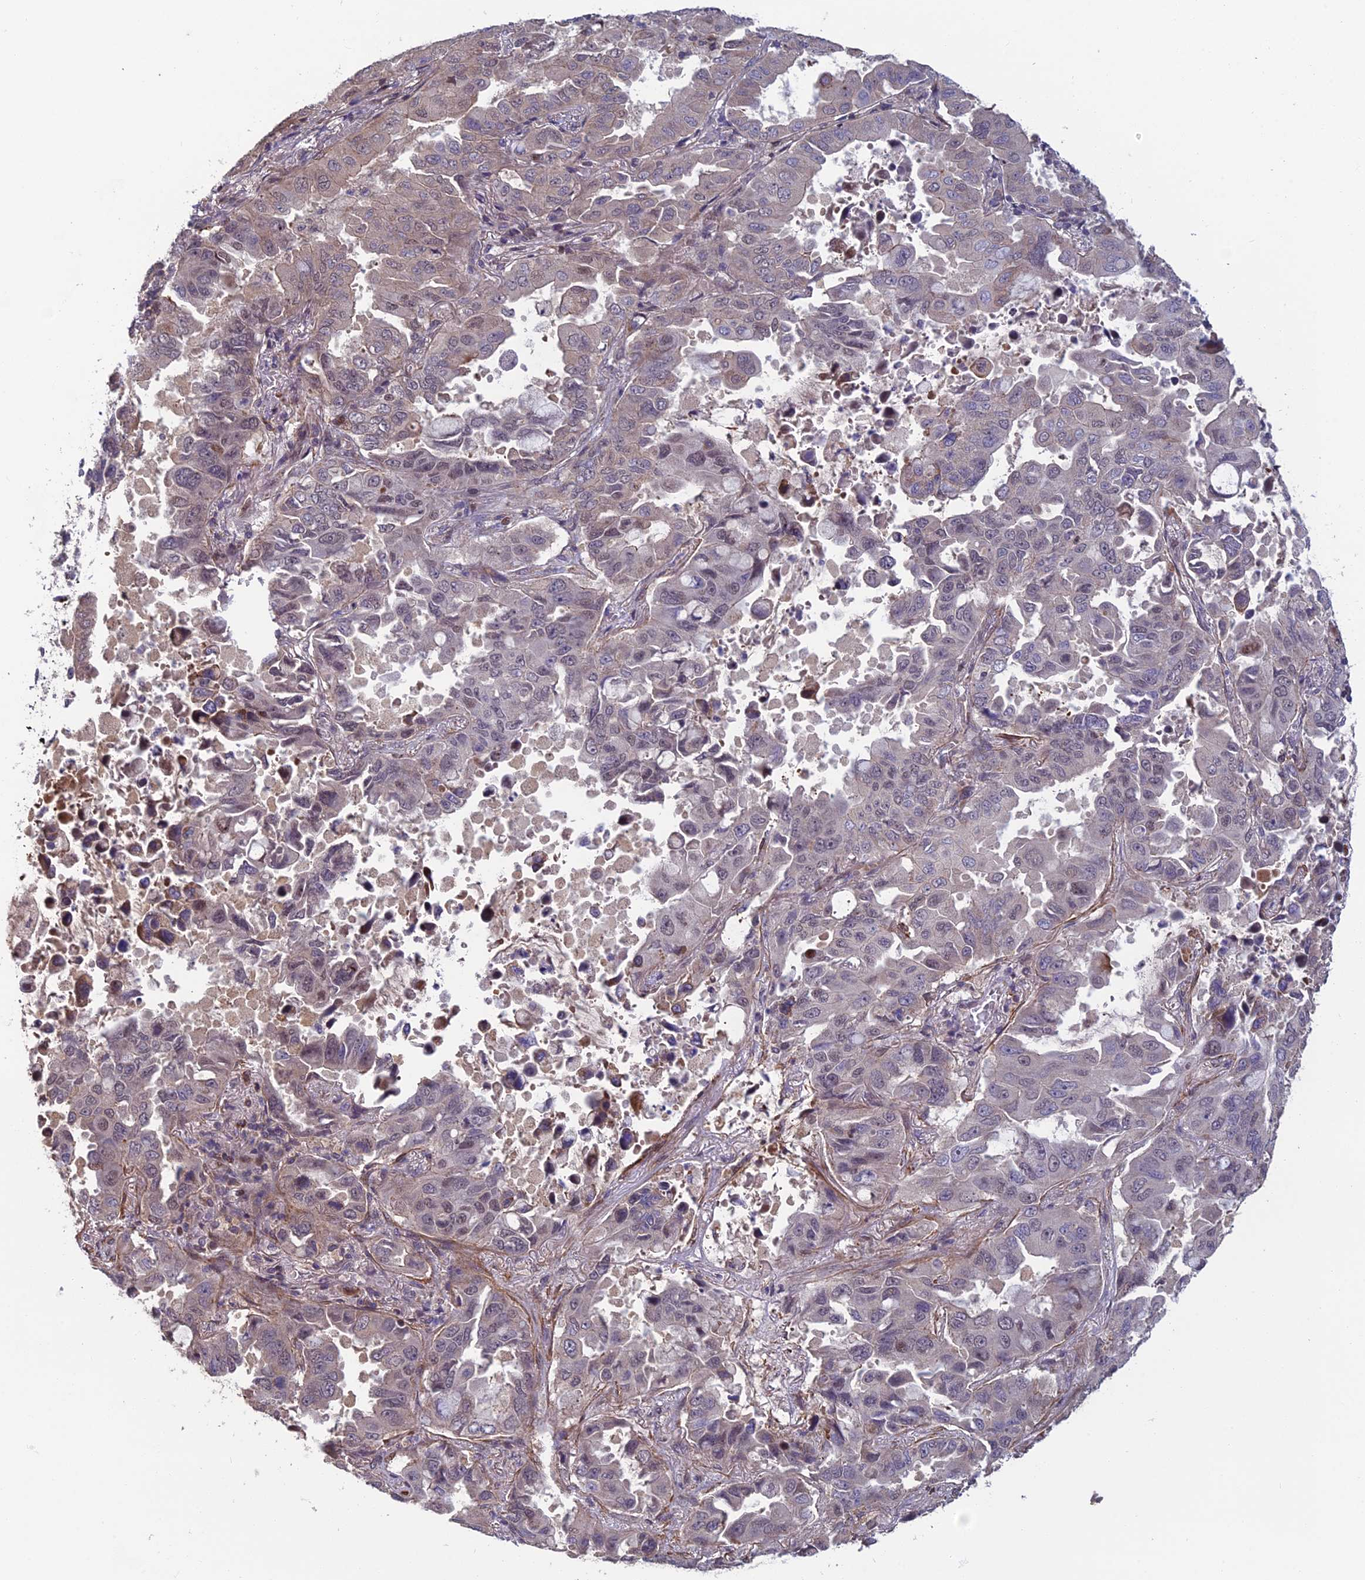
{"staining": {"intensity": "weak", "quantity": "<25%", "location": "nuclear"}, "tissue": "lung cancer", "cell_type": "Tumor cells", "image_type": "cancer", "snomed": [{"axis": "morphology", "description": "Adenocarcinoma, NOS"}, {"axis": "topography", "description": "Lung"}], "caption": "Immunohistochemistry (IHC) micrograph of neoplastic tissue: lung adenocarcinoma stained with DAB demonstrates no significant protein staining in tumor cells.", "gene": "CCDC183", "patient": {"sex": "male", "age": 64}}